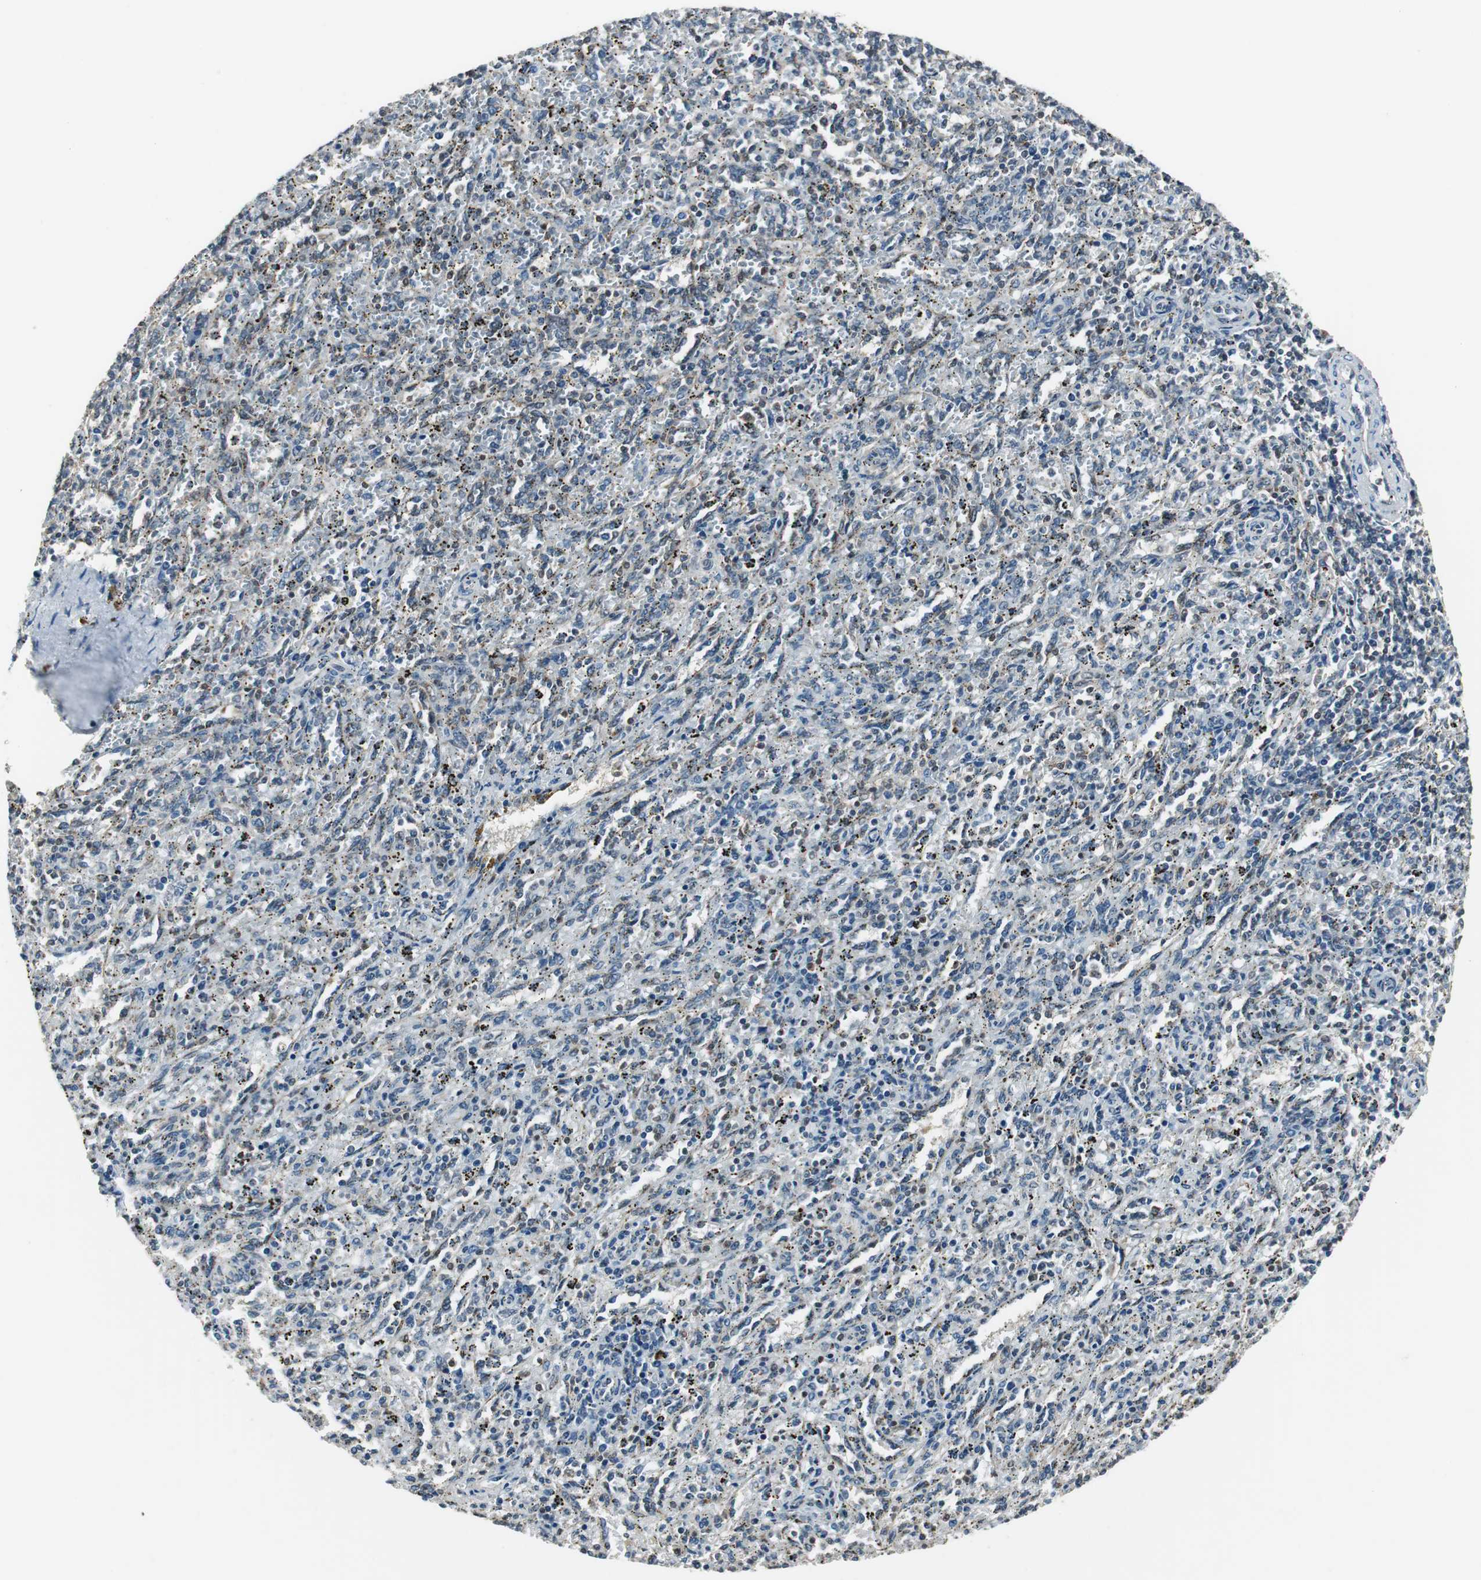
{"staining": {"intensity": "weak", "quantity": "25%-75%", "location": "cytoplasmic/membranous"}, "tissue": "spleen", "cell_type": "Cells in red pulp", "image_type": "normal", "snomed": [{"axis": "morphology", "description": "Normal tissue, NOS"}, {"axis": "topography", "description": "Spleen"}], "caption": "About 25%-75% of cells in red pulp in unremarkable human spleen show weak cytoplasmic/membranous protein expression as visualized by brown immunohistochemical staining.", "gene": "NCK1", "patient": {"sex": "female", "age": 10}}